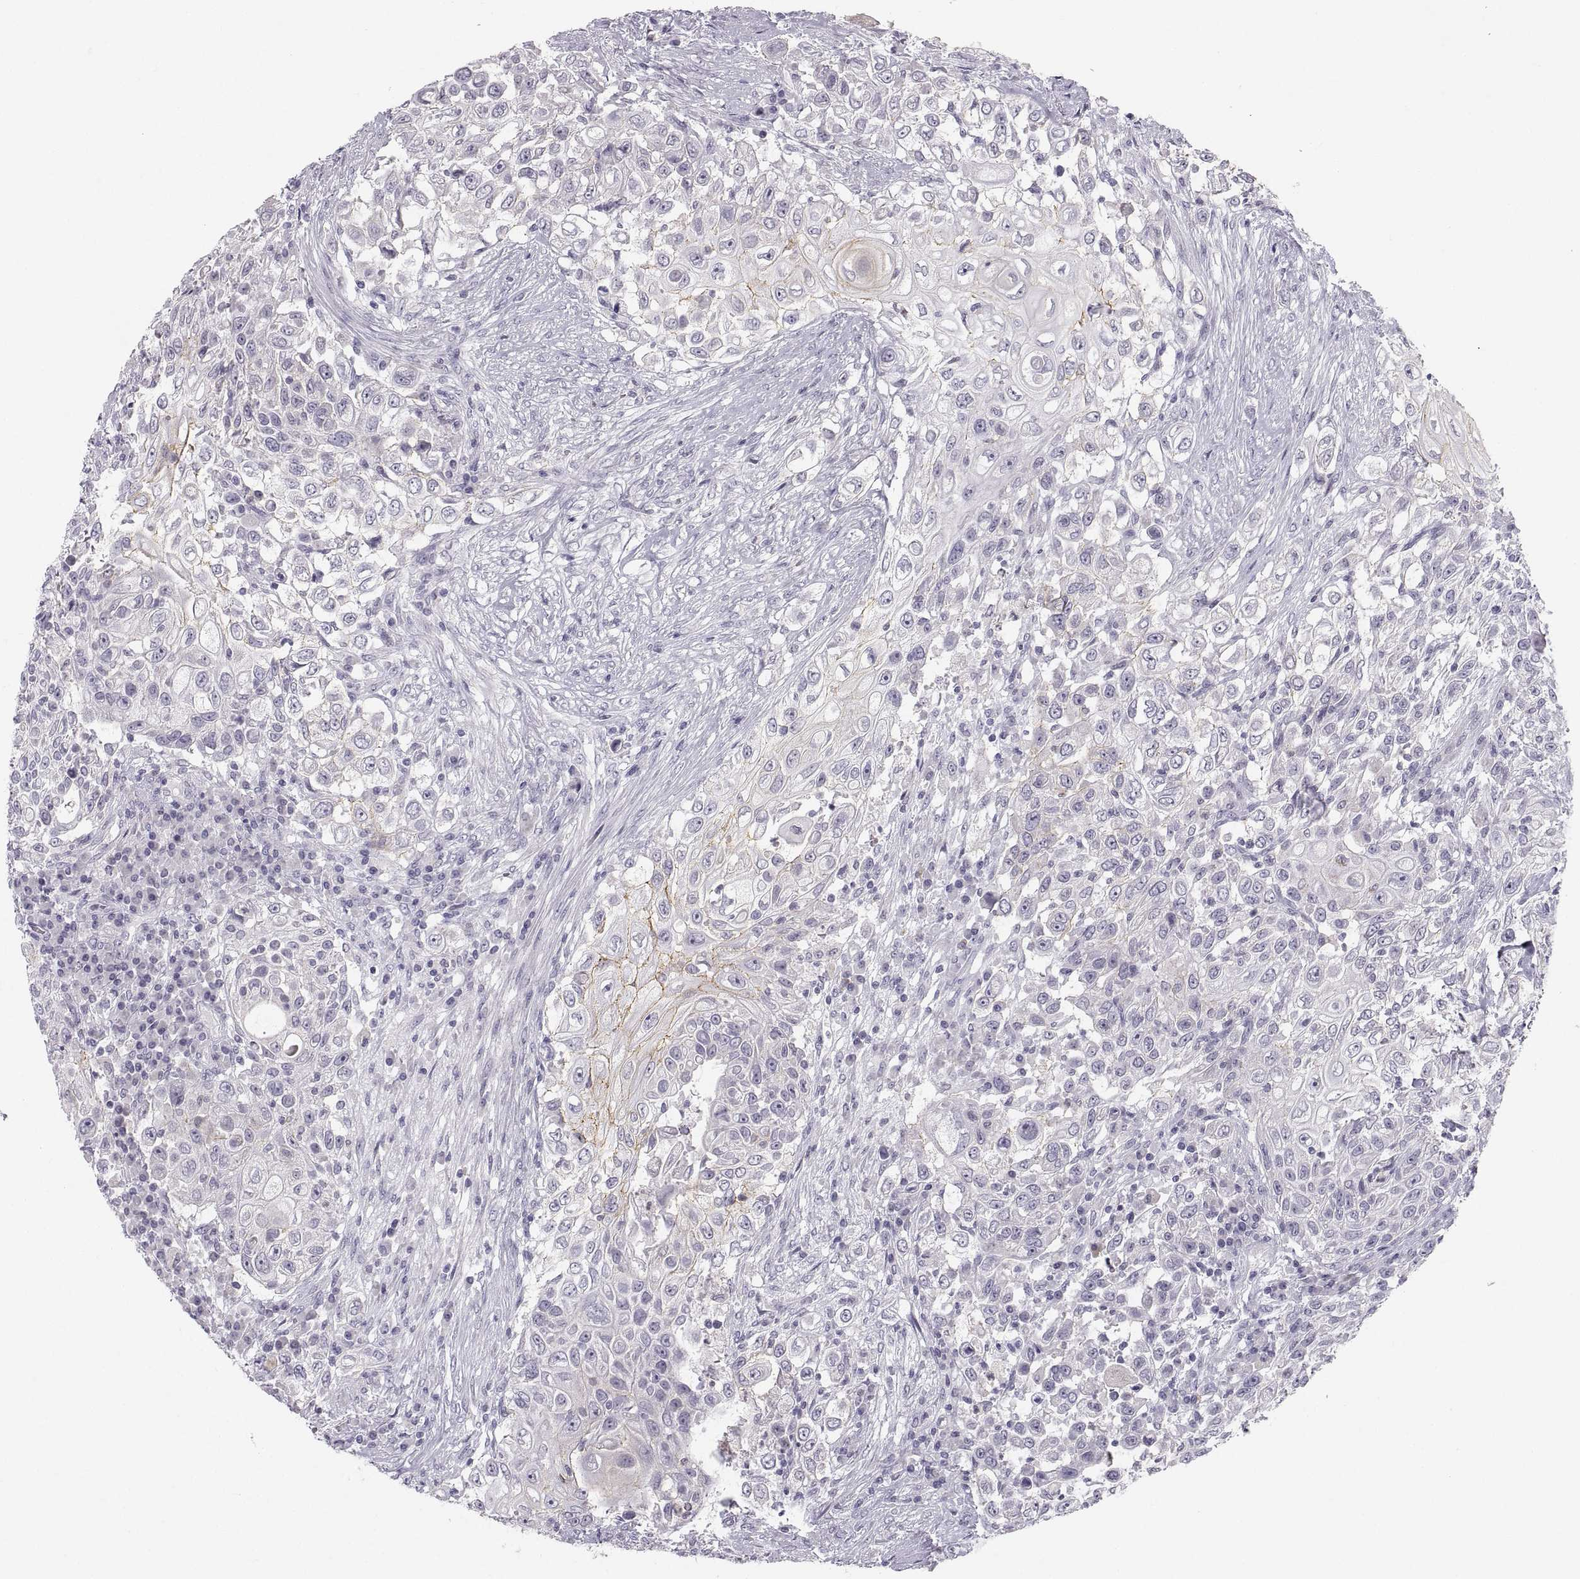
{"staining": {"intensity": "weak", "quantity": "<25%", "location": "cytoplasmic/membranous"}, "tissue": "urothelial cancer", "cell_type": "Tumor cells", "image_type": "cancer", "snomed": [{"axis": "morphology", "description": "Urothelial carcinoma, High grade"}, {"axis": "topography", "description": "Urinary bladder"}], "caption": "Human urothelial carcinoma (high-grade) stained for a protein using IHC demonstrates no positivity in tumor cells.", "gene": "ZNF185", "patient": {"sex": "female", "age": 56}}